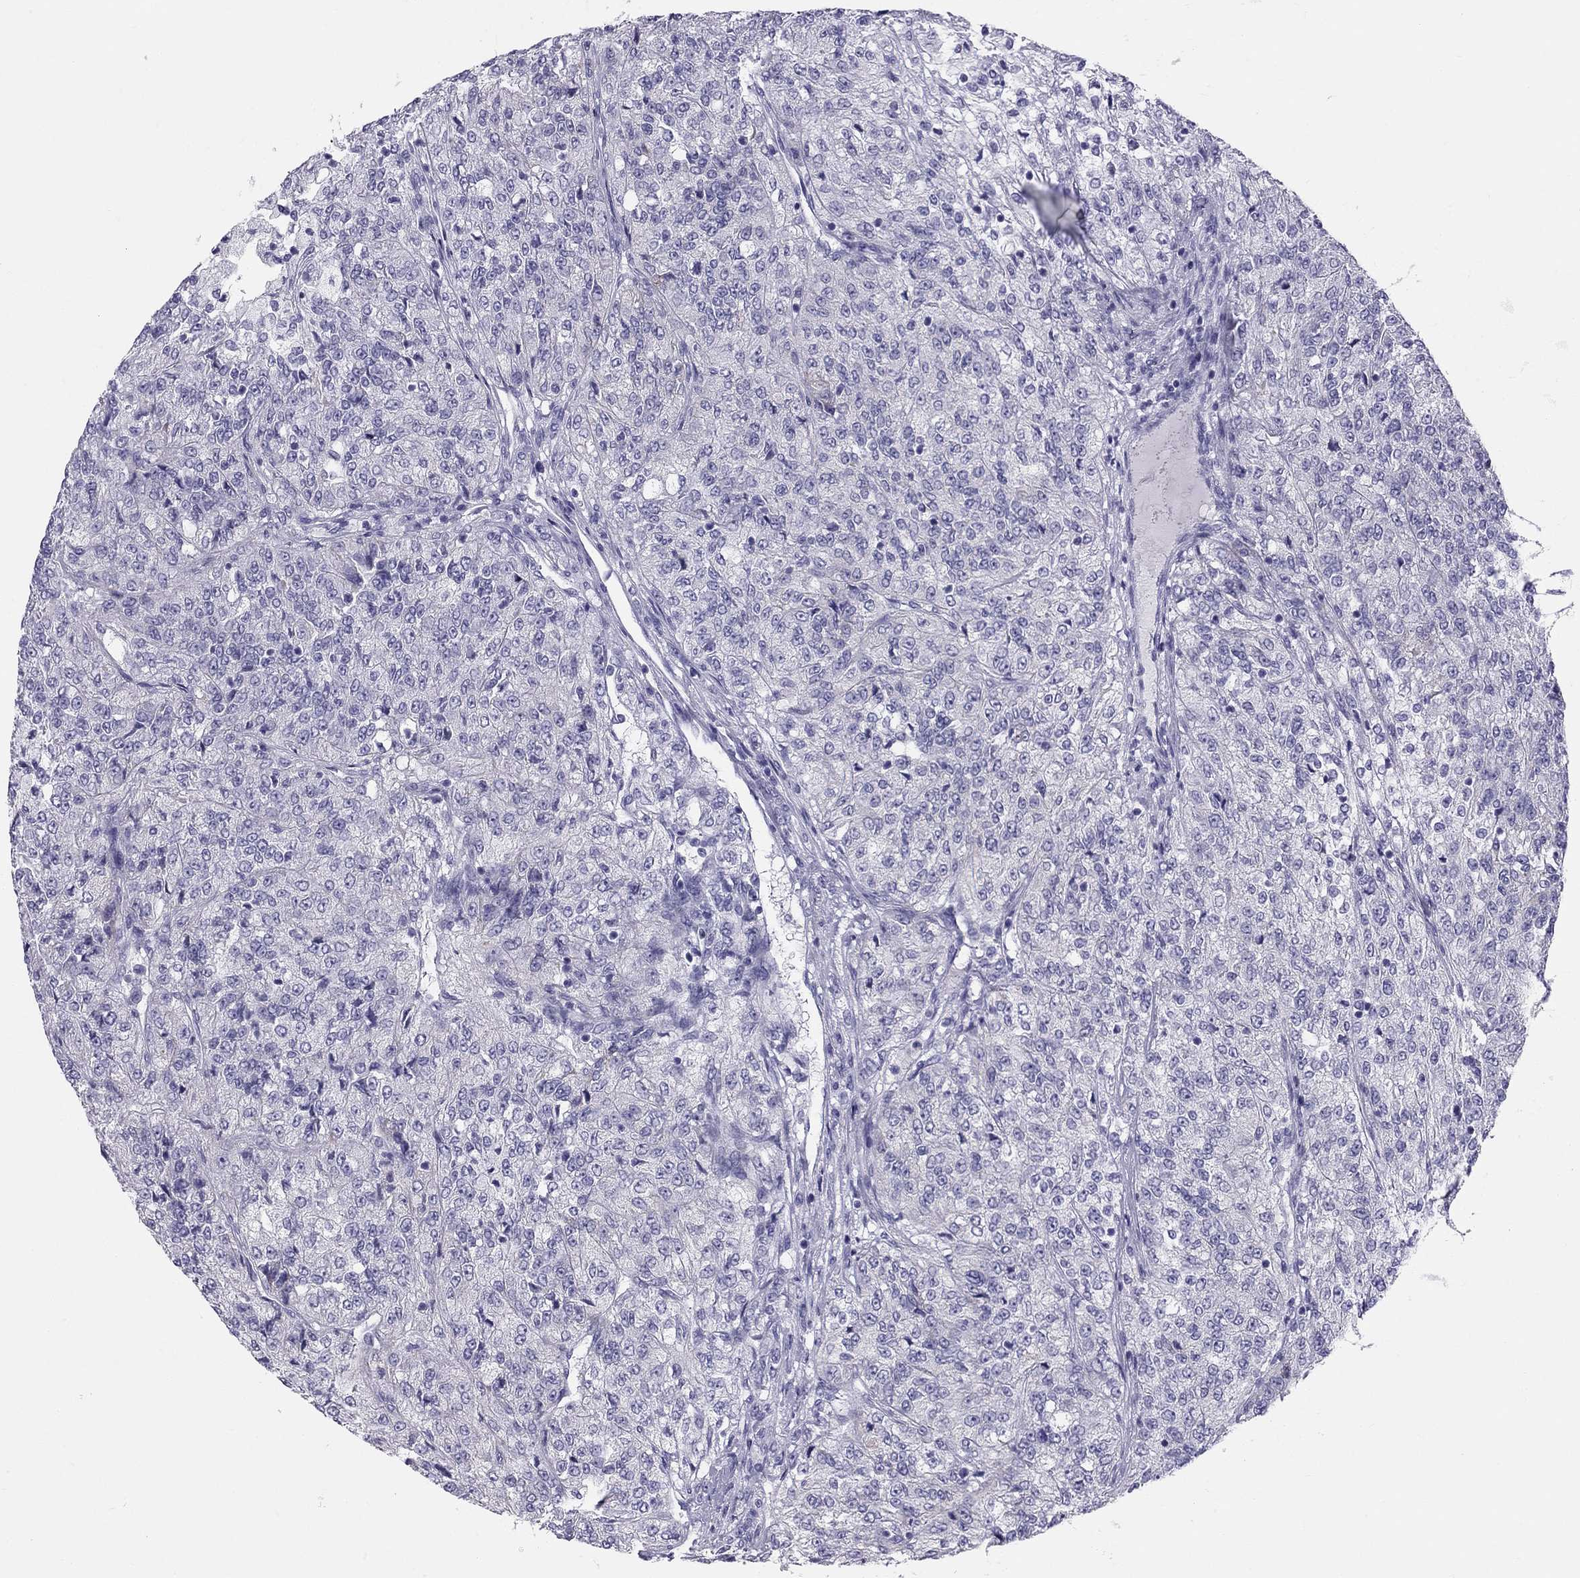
{"staining": {"intensity": "negative", "quantity": "none", "location": "none"}, "tissue": "renal cancer", "cell_type": "Tumor cells", "image_type": "cancer", "snomed": [{"axis": "morphology", "description": "Adenocarcinoma, NOS"}, {"axis": "topography", "description": "Kidney"}], "caption": "Renal cancer (adenocarcinoma) was stained to show a protein in brown. There is no significant staining in tumor cells.", "gene": "TRPM3", "patient": {"sex": "female", "age": 63}}